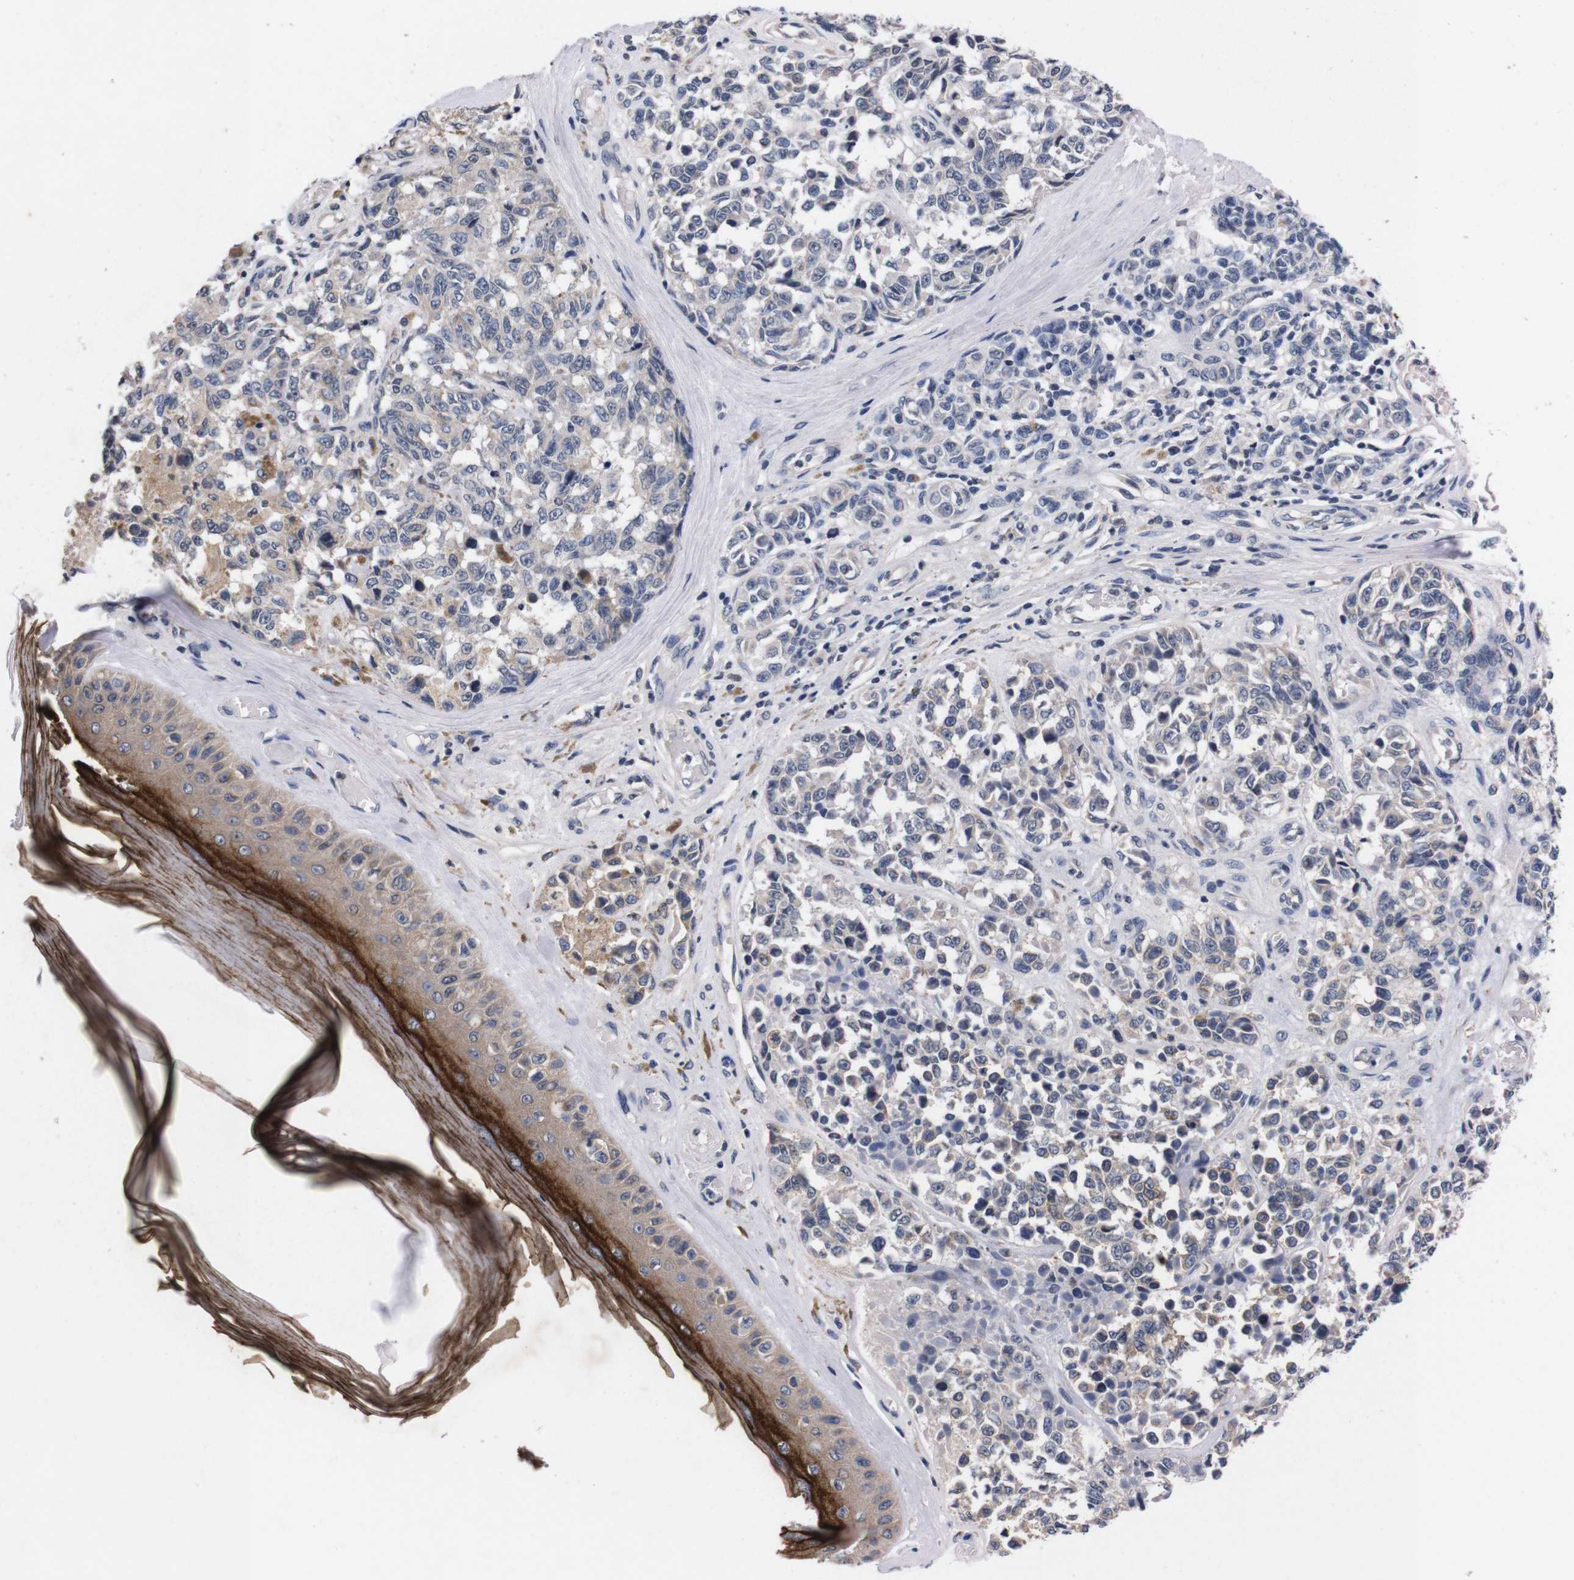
{"staining": {"intensity": "weak", "quantity": "<25%", "location": "cytoplasmic/membranous"}, "tissue": "melanoma", "cell_type": "Tumor cells", "image_type": "cancer", "snomed": [{"axis": "morphology", "description": "Malignant melanoma, NOS"}, {"axis": "topography", "description": "Skin"}], "caption": "There is no significant expression in tumor cells of malignant melanoma. (DAB IHC with hematoxylin counter stain).", "gene": "TNFRSF21", "patient": {"sex": "female", "age": 64}}